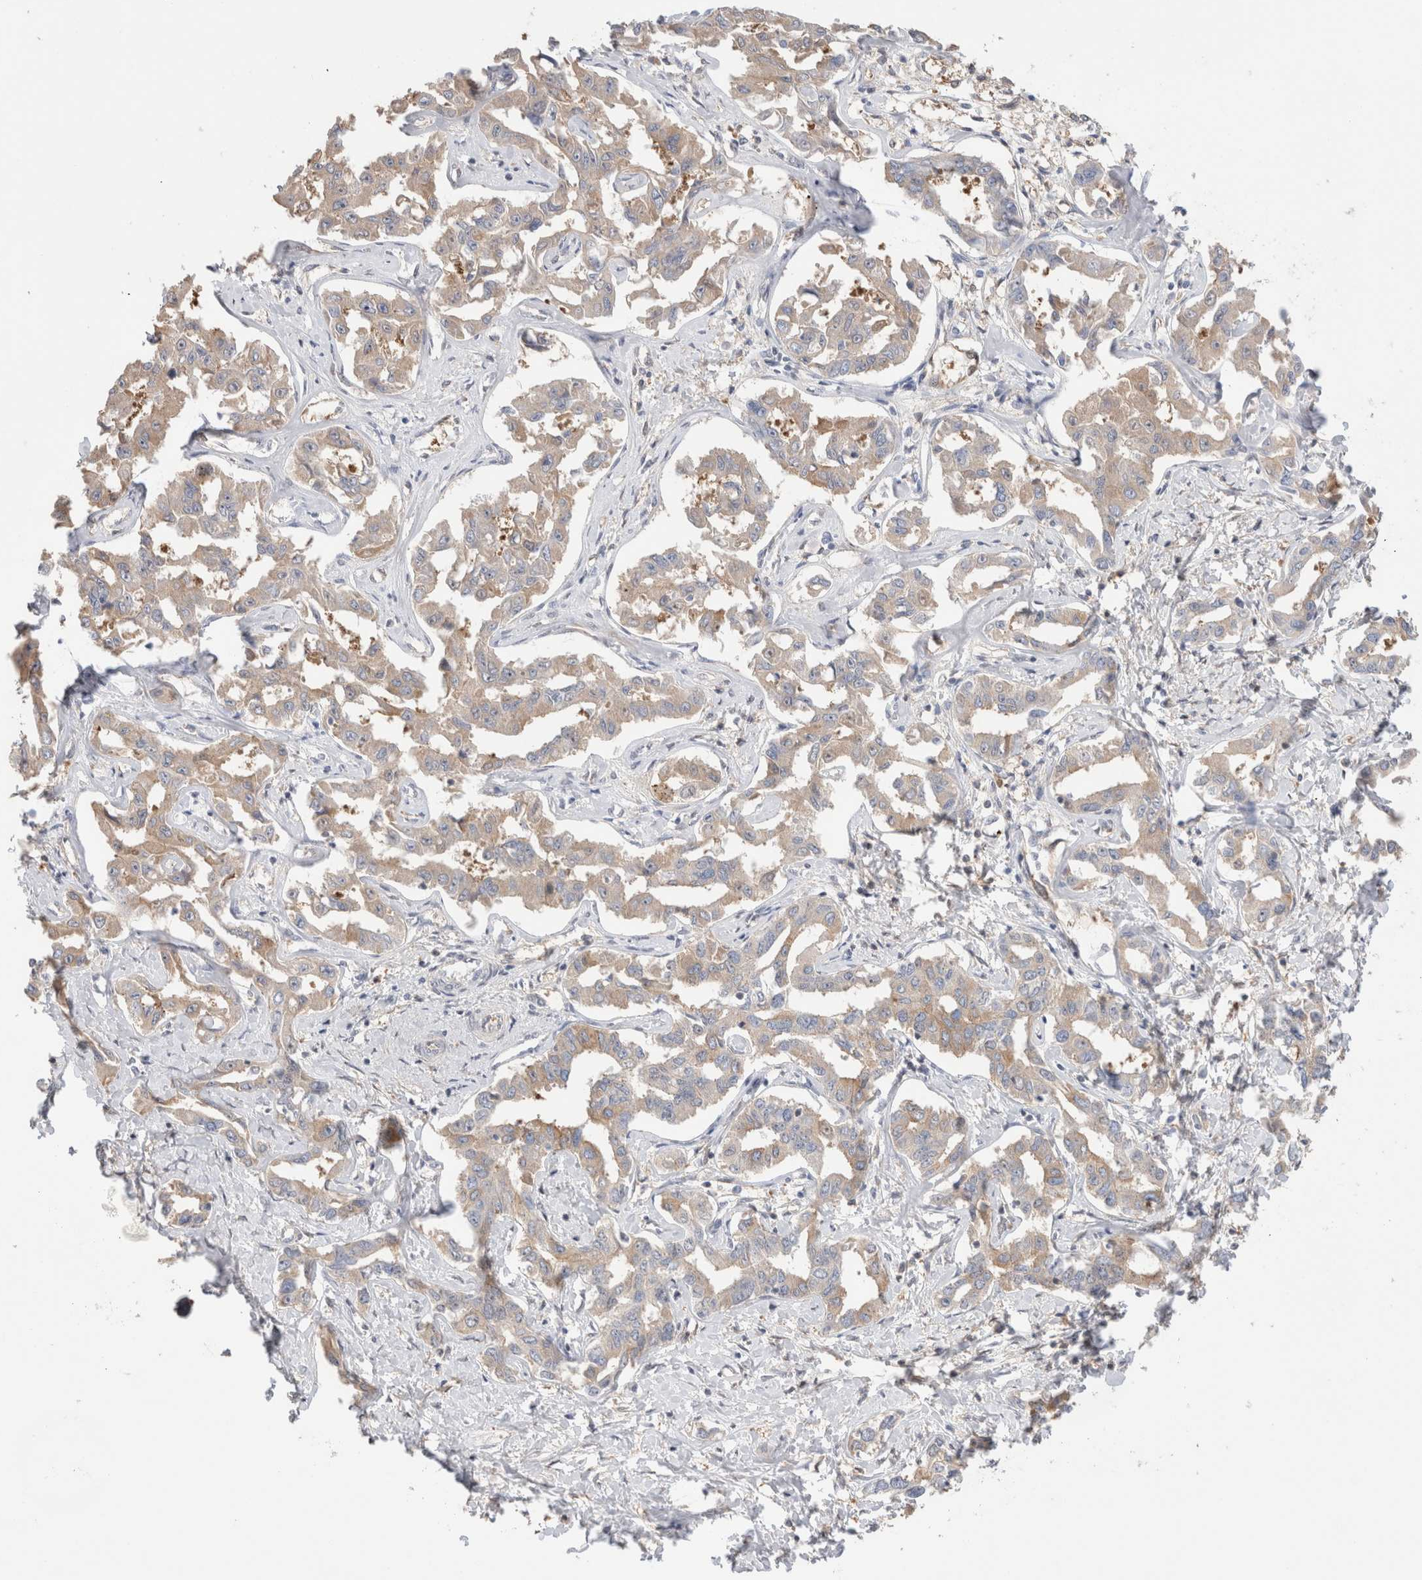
{"staining": {"intensity": "weak", "quantity": ">75%", "location": "cytoplasmic/membranous"}, "tissue": "liver cancer", "cell_type": "Tumor cells", "image_type": "cancer", "snomed": [{"axis": "morphology", "description": "Cholangiocarcinoma"}, {"axis": "topography", "description": "Liver"}], "caption": "Tumor cells display low levels of weak cytoplasmic/membranous positivity in about >75% of cells in liver cholangiocarcinoma.", "gene": "CAPN2", "patient": {"sex": "male", "age": 59}}